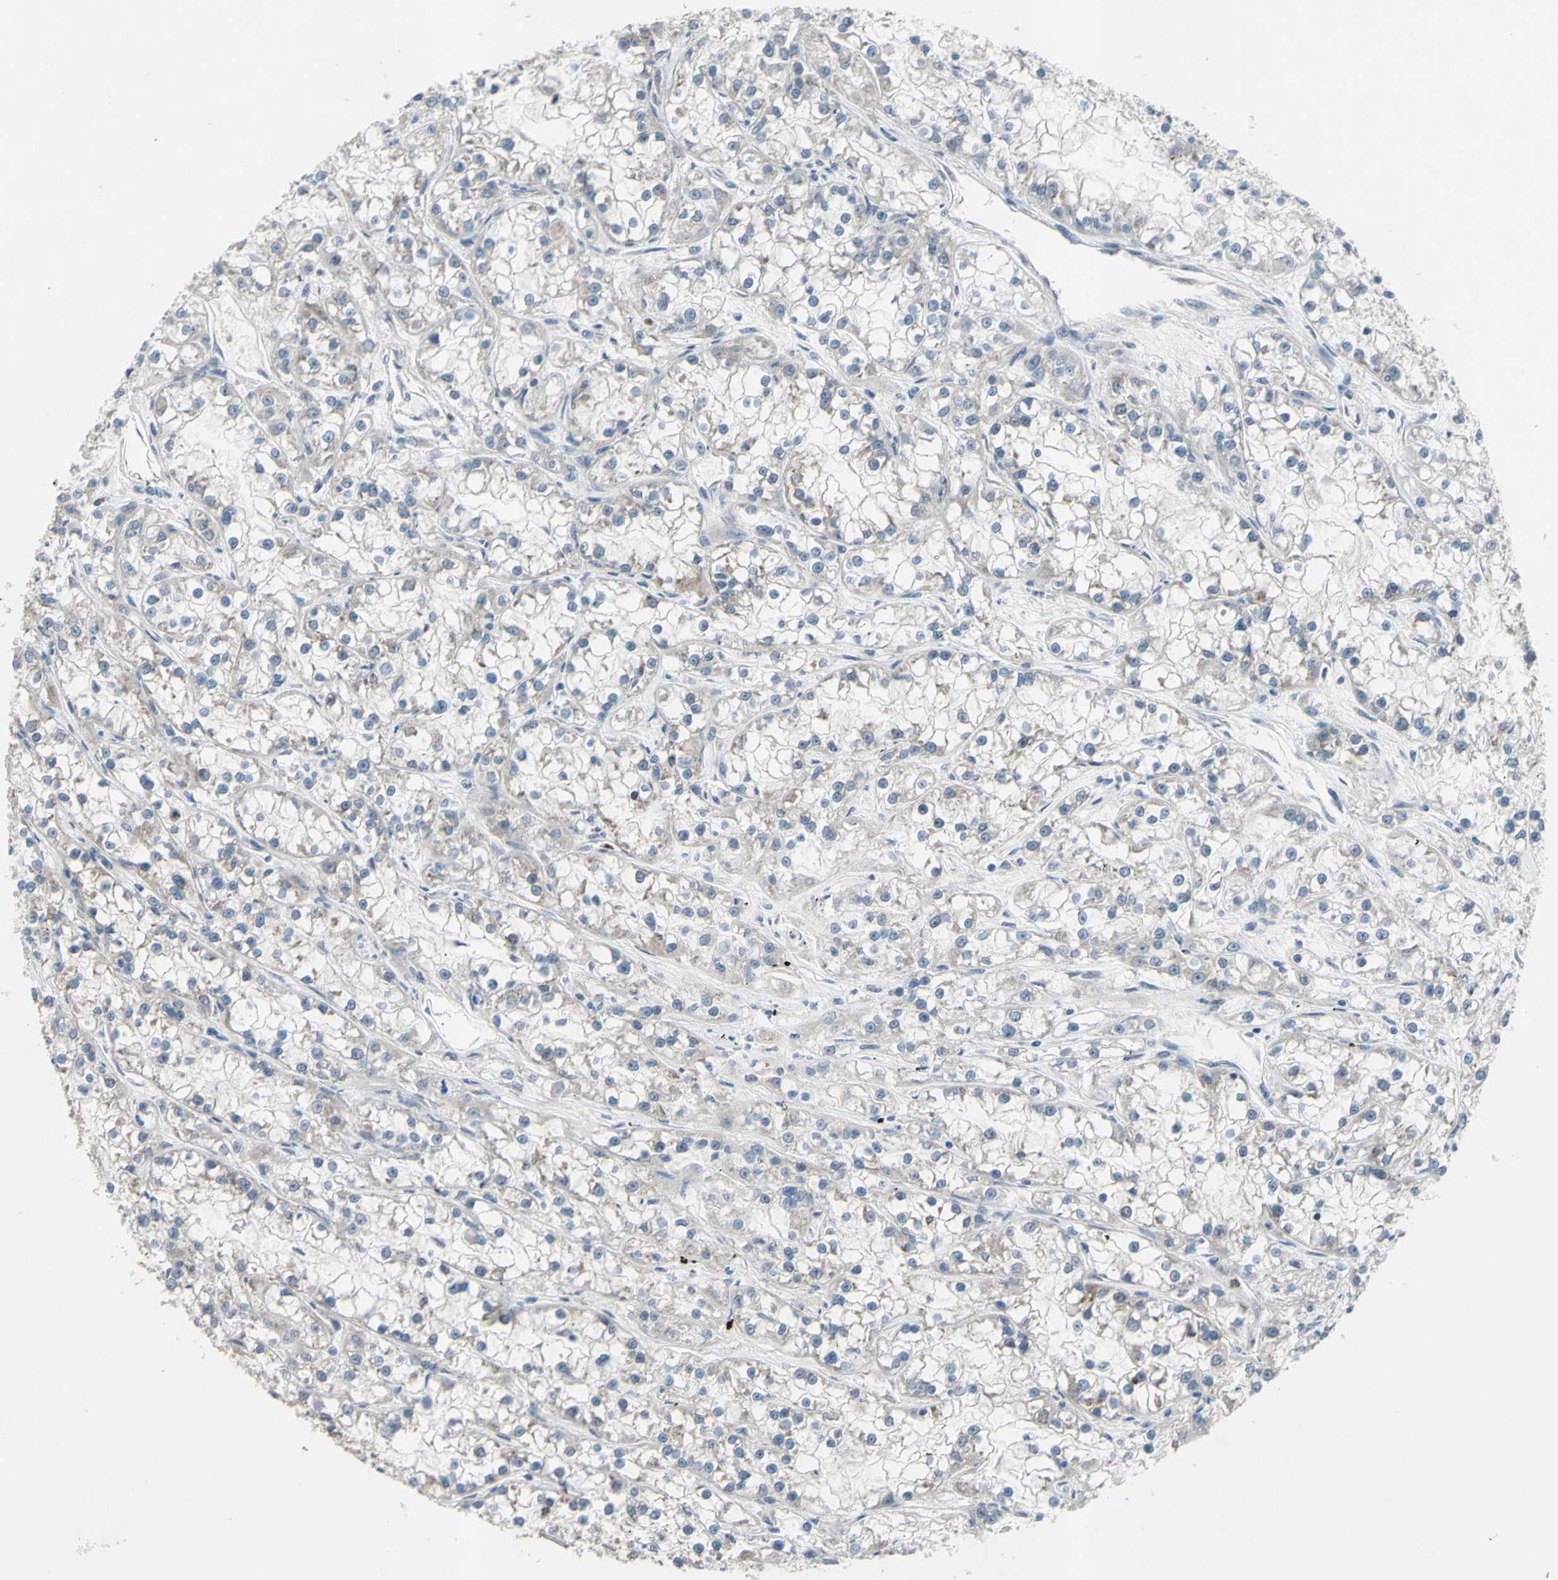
{"staining": {"intensity": "weak", "quantity": ">75%", "location": "cytoplasmic/membranous"}, "tissue": "renal cancer", "cell_type": "Tumor cells", "image_type": "cancer", "snomed": [{"axis": "morphology", "description": "Adenocarcinoma, NOS"}, {"axis": "topography", "description": "Kidney"}], "caption": "Adenocarcinoma (renal) was stained to show a protein in brown. There is low levels of weak cytoplasmic/membranous staining in about >75% of tumor cells. (Stains: DAB (3,3'-diaminobenzidine) in brown, nuclei in blue, Microscopy: brightfield microscopy at high magnification).", "gene": "GRAMD2B", "patient": {"sex": "female", "age": 52}}